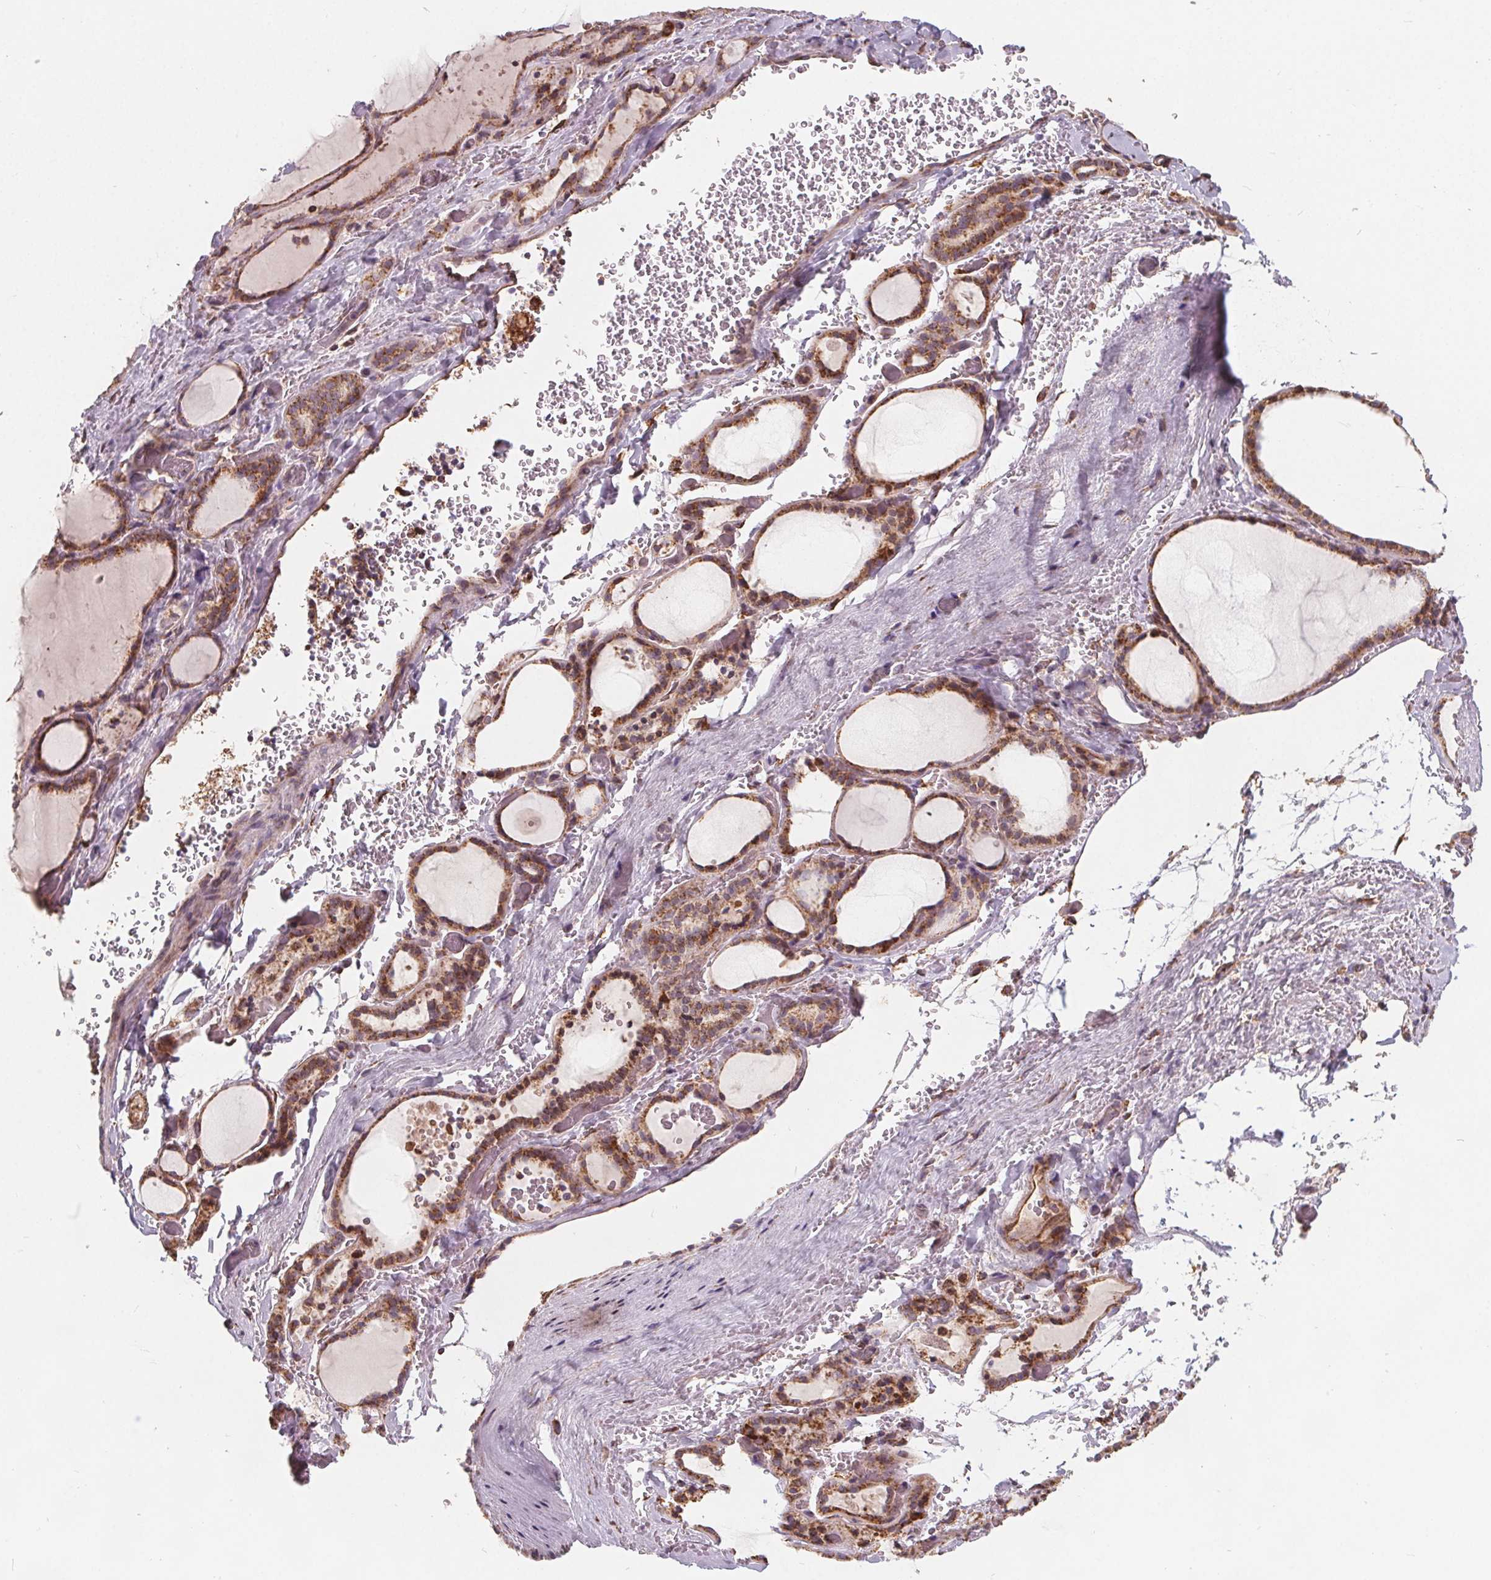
{"staining": {"intensity": "moderate", "quantity": ">75%", "location": "cytoplasmic/membranous"}, "tissue": "thyroid gland", "cell_type": "Glandular cells", "image_type": "normal", "snomed": [{"axis": "morphology", "description": "Normal tissue, NOS"}, {"axis": "topography", "description": "Thyroid gland"}], "caption": "Immunohistochemical staining of unremarkable human thyroid gland displays moderate cytoplasmic/membranous protein staining in about >75% of glandular cells.", "gene": "PLSCR3", "patient": {"sex": "female", "age": 36}}